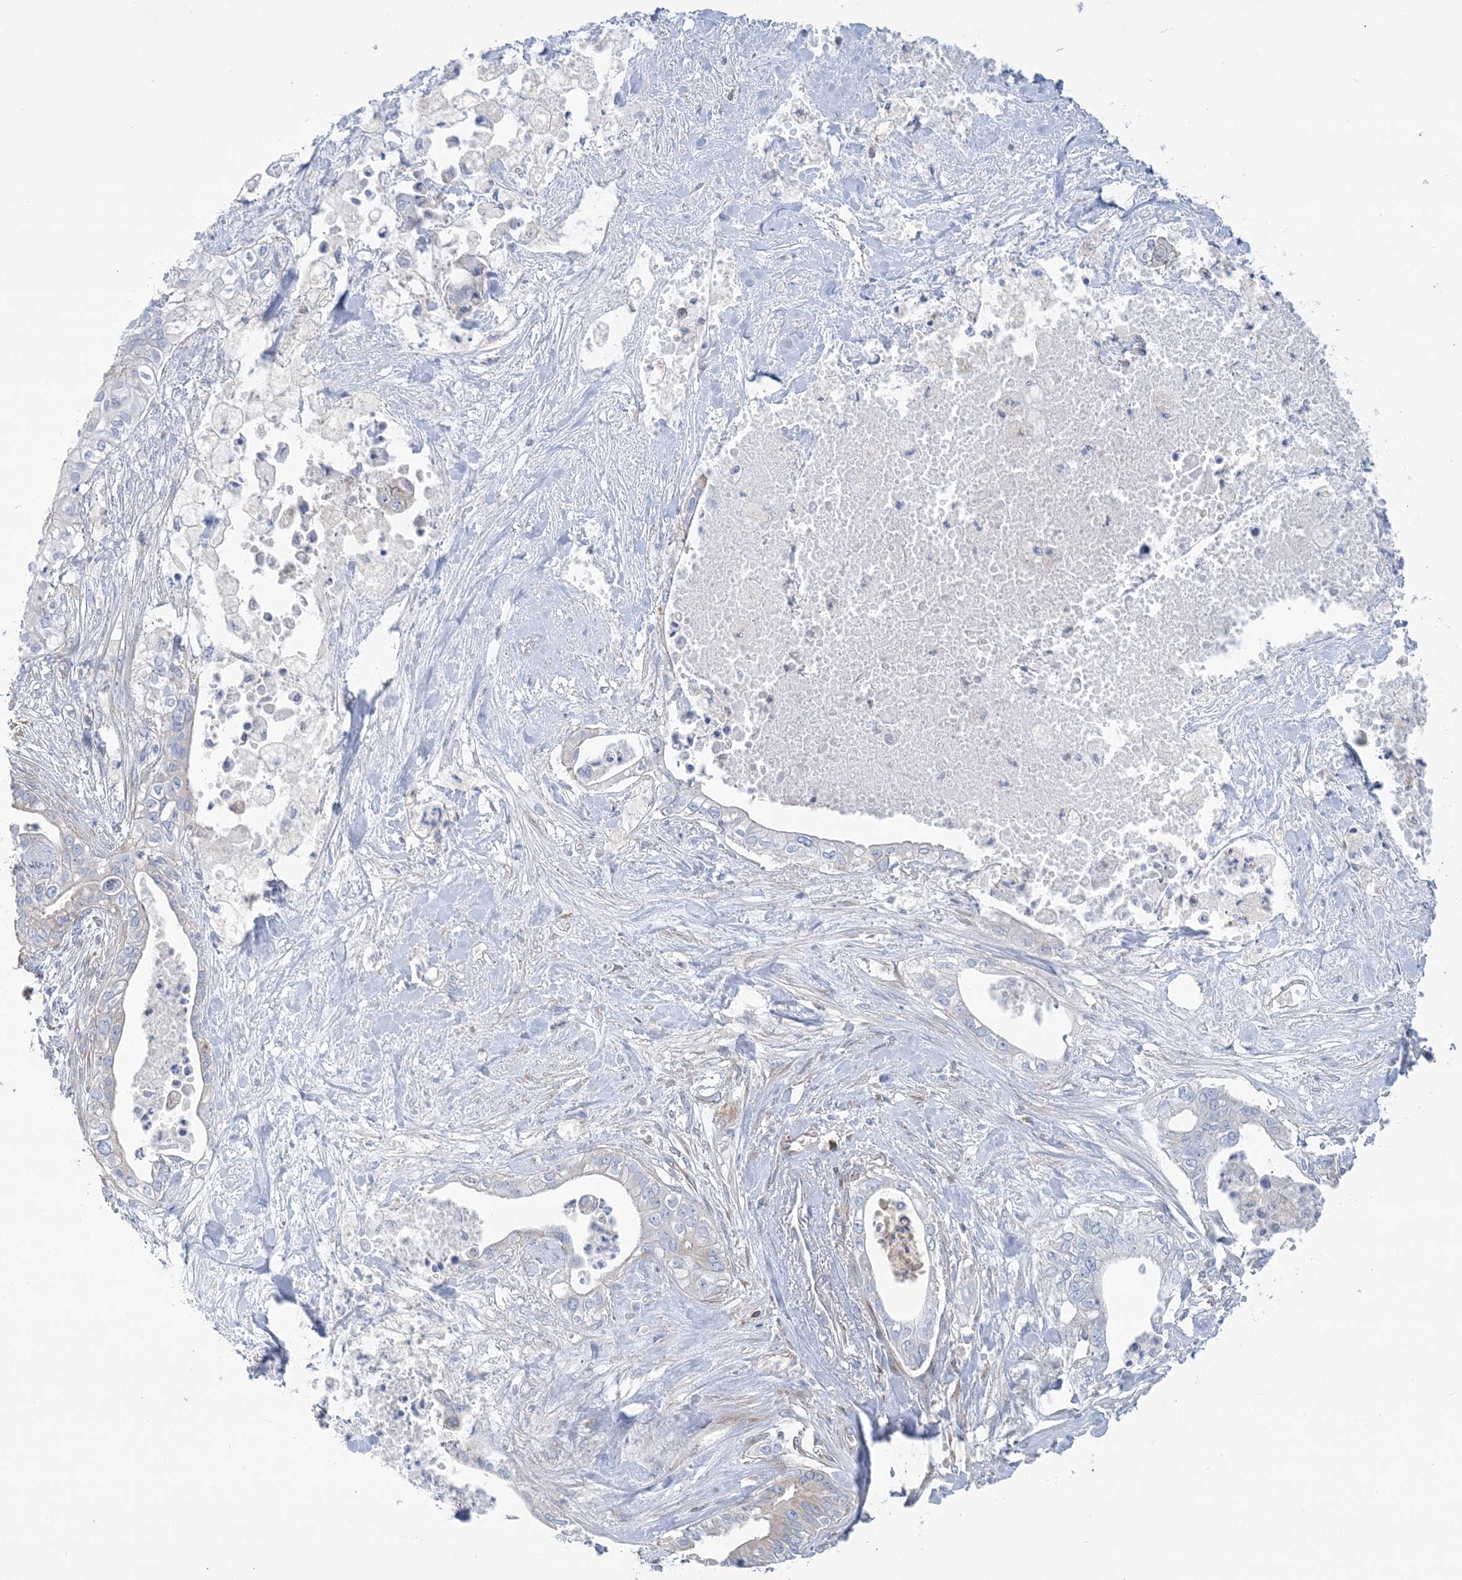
{"staining": {"intensity": "negative", "quantity": "none", "location": "none"}, "tissue": "pancreatic cancer", "cell_type": "Tumor cells", "image_type": "cancer", "snomed": [{"axis": "morphology", "description": "Adenocarcinoma, NOS"}, {"axis": "topography", "description": "Pancreas"}], "caption": "The image shows no staining of tumor cells in pancreatic cancer (adenocarcinoma).", "gene": "FAM114A2", "patient": {"sex": "female", "age": 78}}